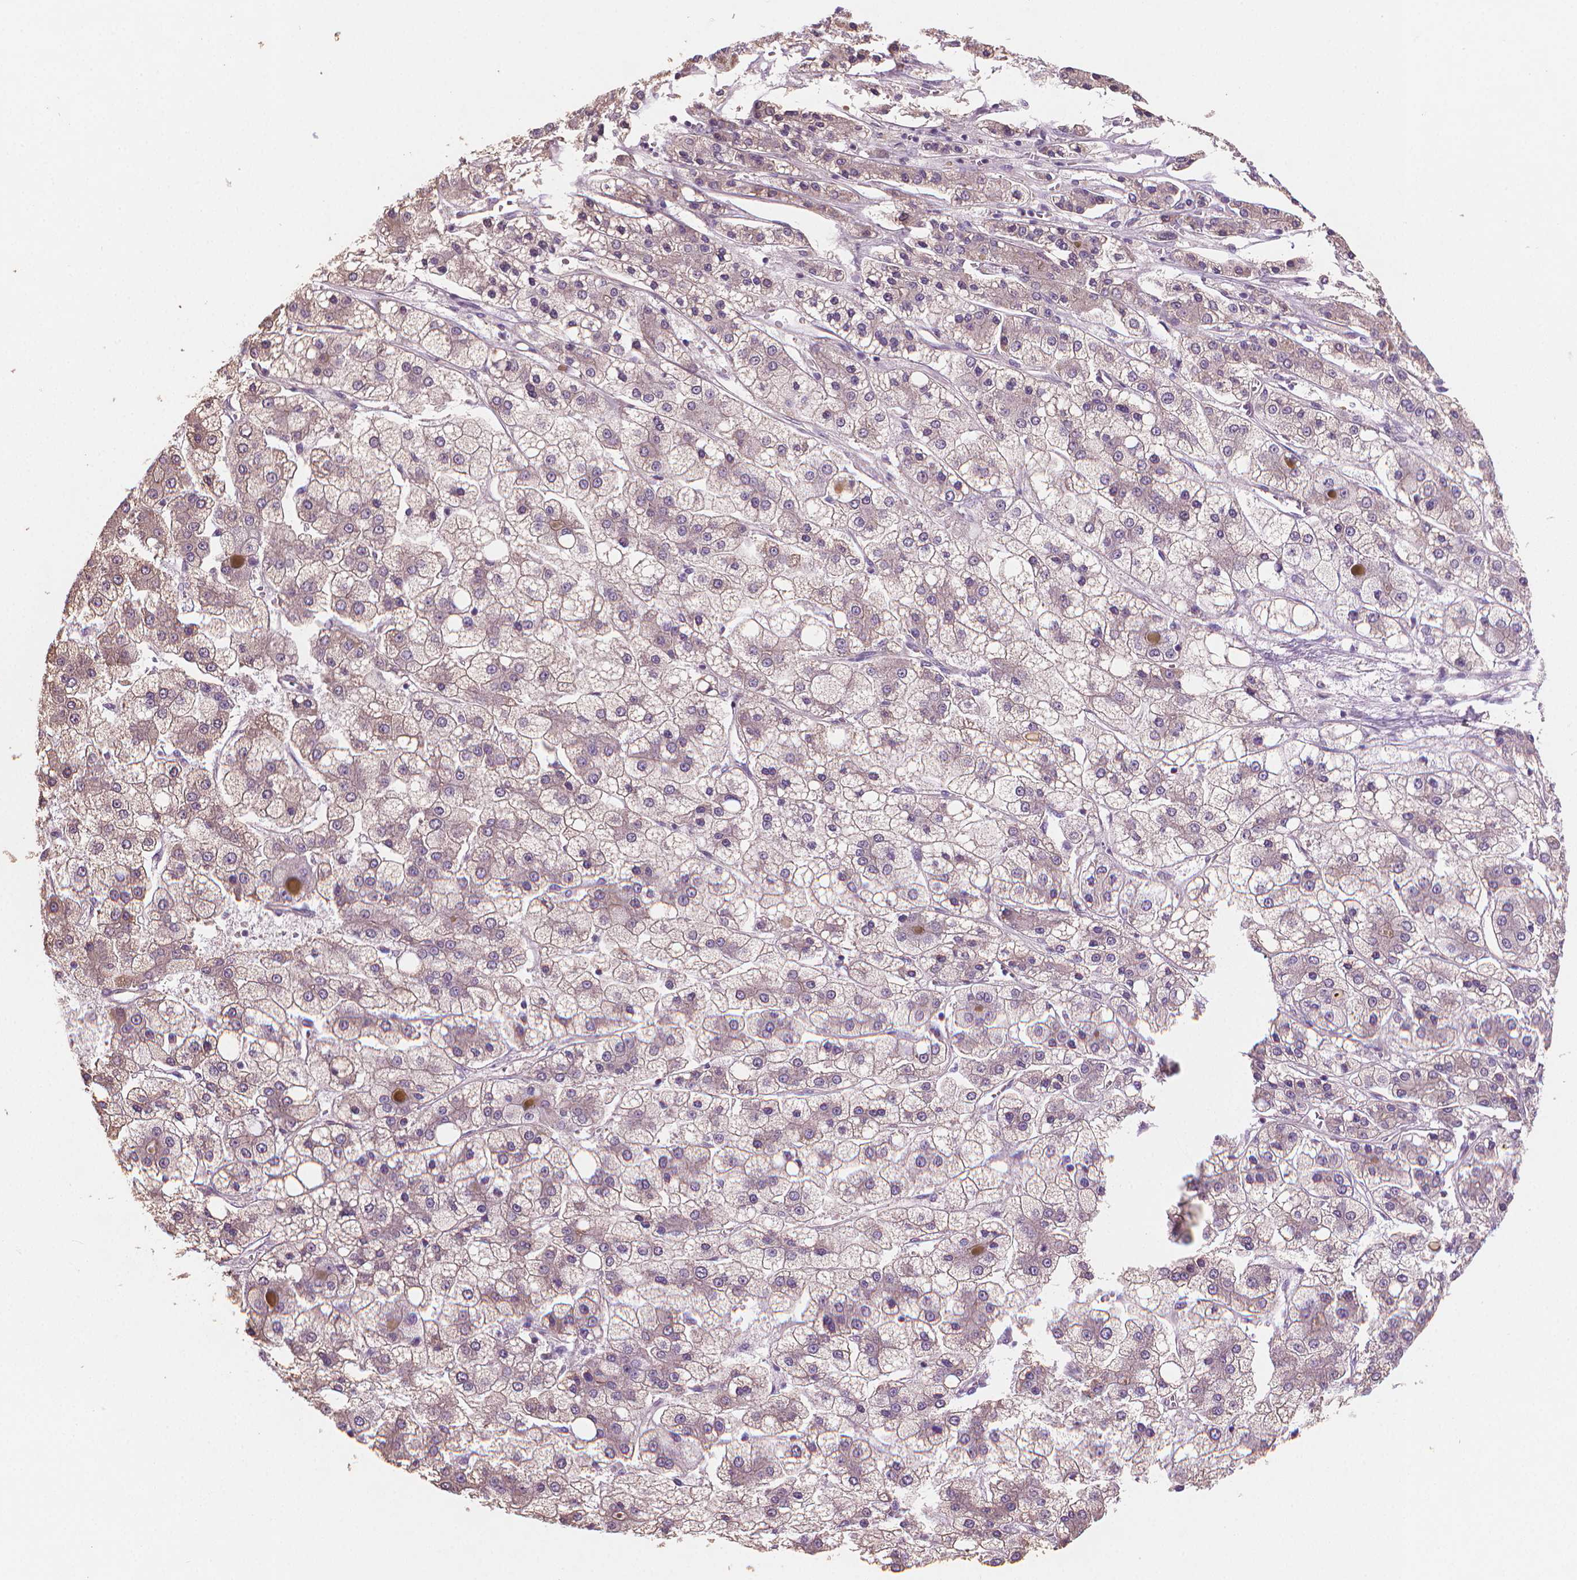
{"staining": {"intensity": "weak", "quantity": "<25%", "location": "cytoplasmic/membranous"}, "tissue": "liver cancer", "cell_type": "Tumor cells", "image_type": "cancer", "snomed": [{"axis": "morphology", "description": "Carcinoma, Hepatocellular, NOS"}, {"axis": "topography", "description": "Liver"}], "caption": "Immunohistochemistry (IHC) micrograph of human liver hepatocellular carcinoma stained for a protein (brown), which demonstrates no positivity in tumor cells. The staining was performed using DAB to visualize the protein expression in brown, while the nuclei were stained in blue with hematoxylin (Magnification: 20x).", "gene": "CLXN", "patient": {"sex": "male", "age": 73}}